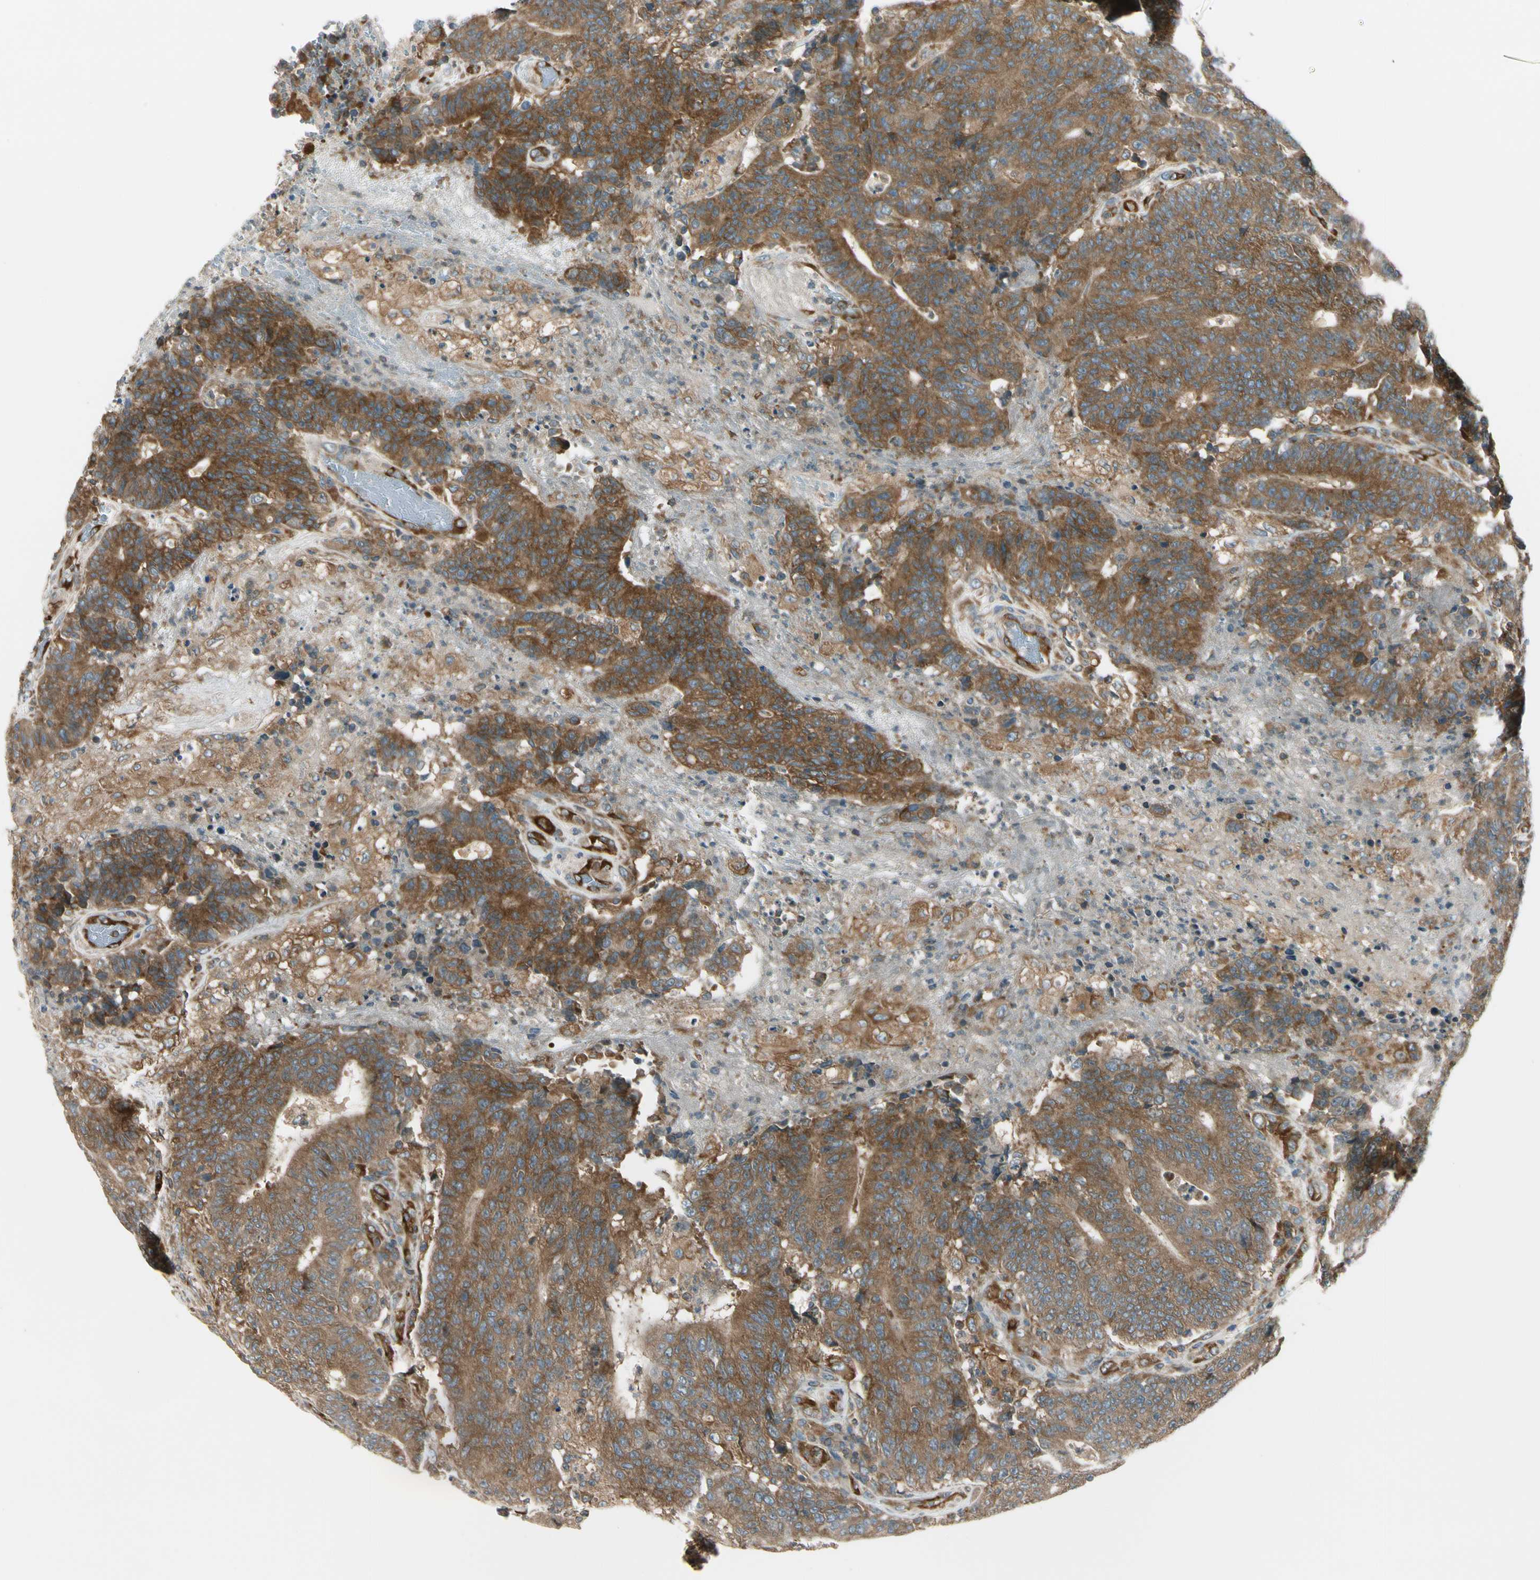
{"staining": {"intensity": "moderate", "quantity": ">75%", "location": "cytoplasmic/membranous"}, "tissue": "colorectal cancer", "cell_type": "Tumor cells", "image_type": "cancer", "snomed": [{"axis": "morphology", "description": "Normal tissue, NOS"}, {"axis": "morphology", "description": "Adenocarcinoma, NOS"}, {"axis": "topography", "description": "Colon"}], "caption": "The histopathology image displays immunohistochemical staining of adenocarcinoma (colorectal). There is moderate cytoplasmic/membranous staining is present in approximately >75% of tumor cells.", "gene": "TRIO", "patient": {"sex": "female", "age": 75}}